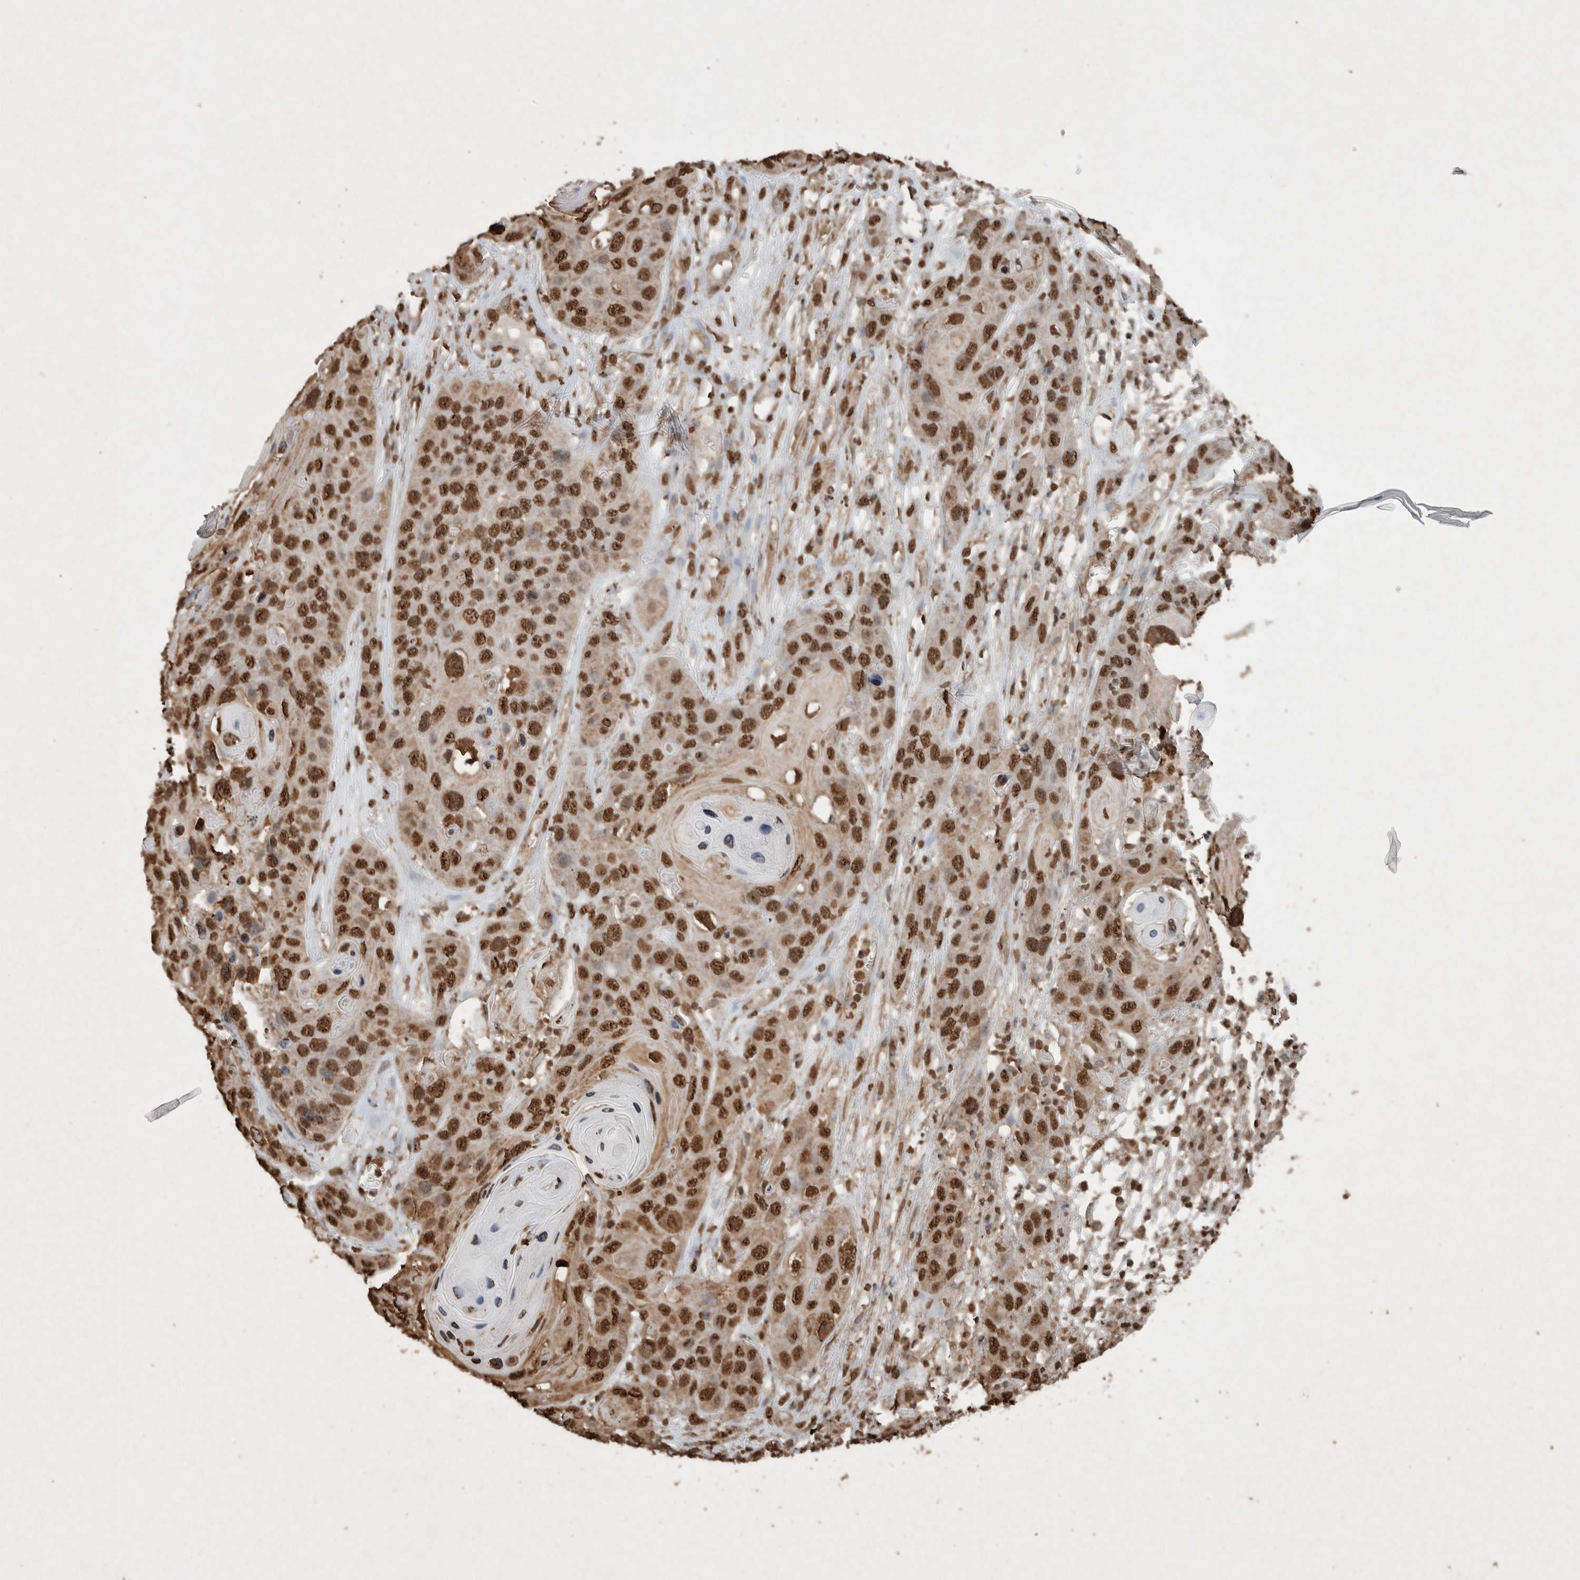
{"staining": {"intensity": "strong", "quantity": ">75%", "location": "nuclear"}, "tissue": "skin cancer", "cell_type": "Tumor cells", "image_type": "cancer", "snomed": [{"axis": "morphology", "description": "Squamous cell carcinoma, NOS"}, {"axis": "topography", "description": "Skin"}], "caption": "A high-resolution histopathology image shows IHC staining of skin cancer (squamous cell carcinoma), which exhibits strong nuclear positivity in about >75% of tumor cells.", "gene": "FSTL3", "patient": {"sex": "male", "age": 55}}